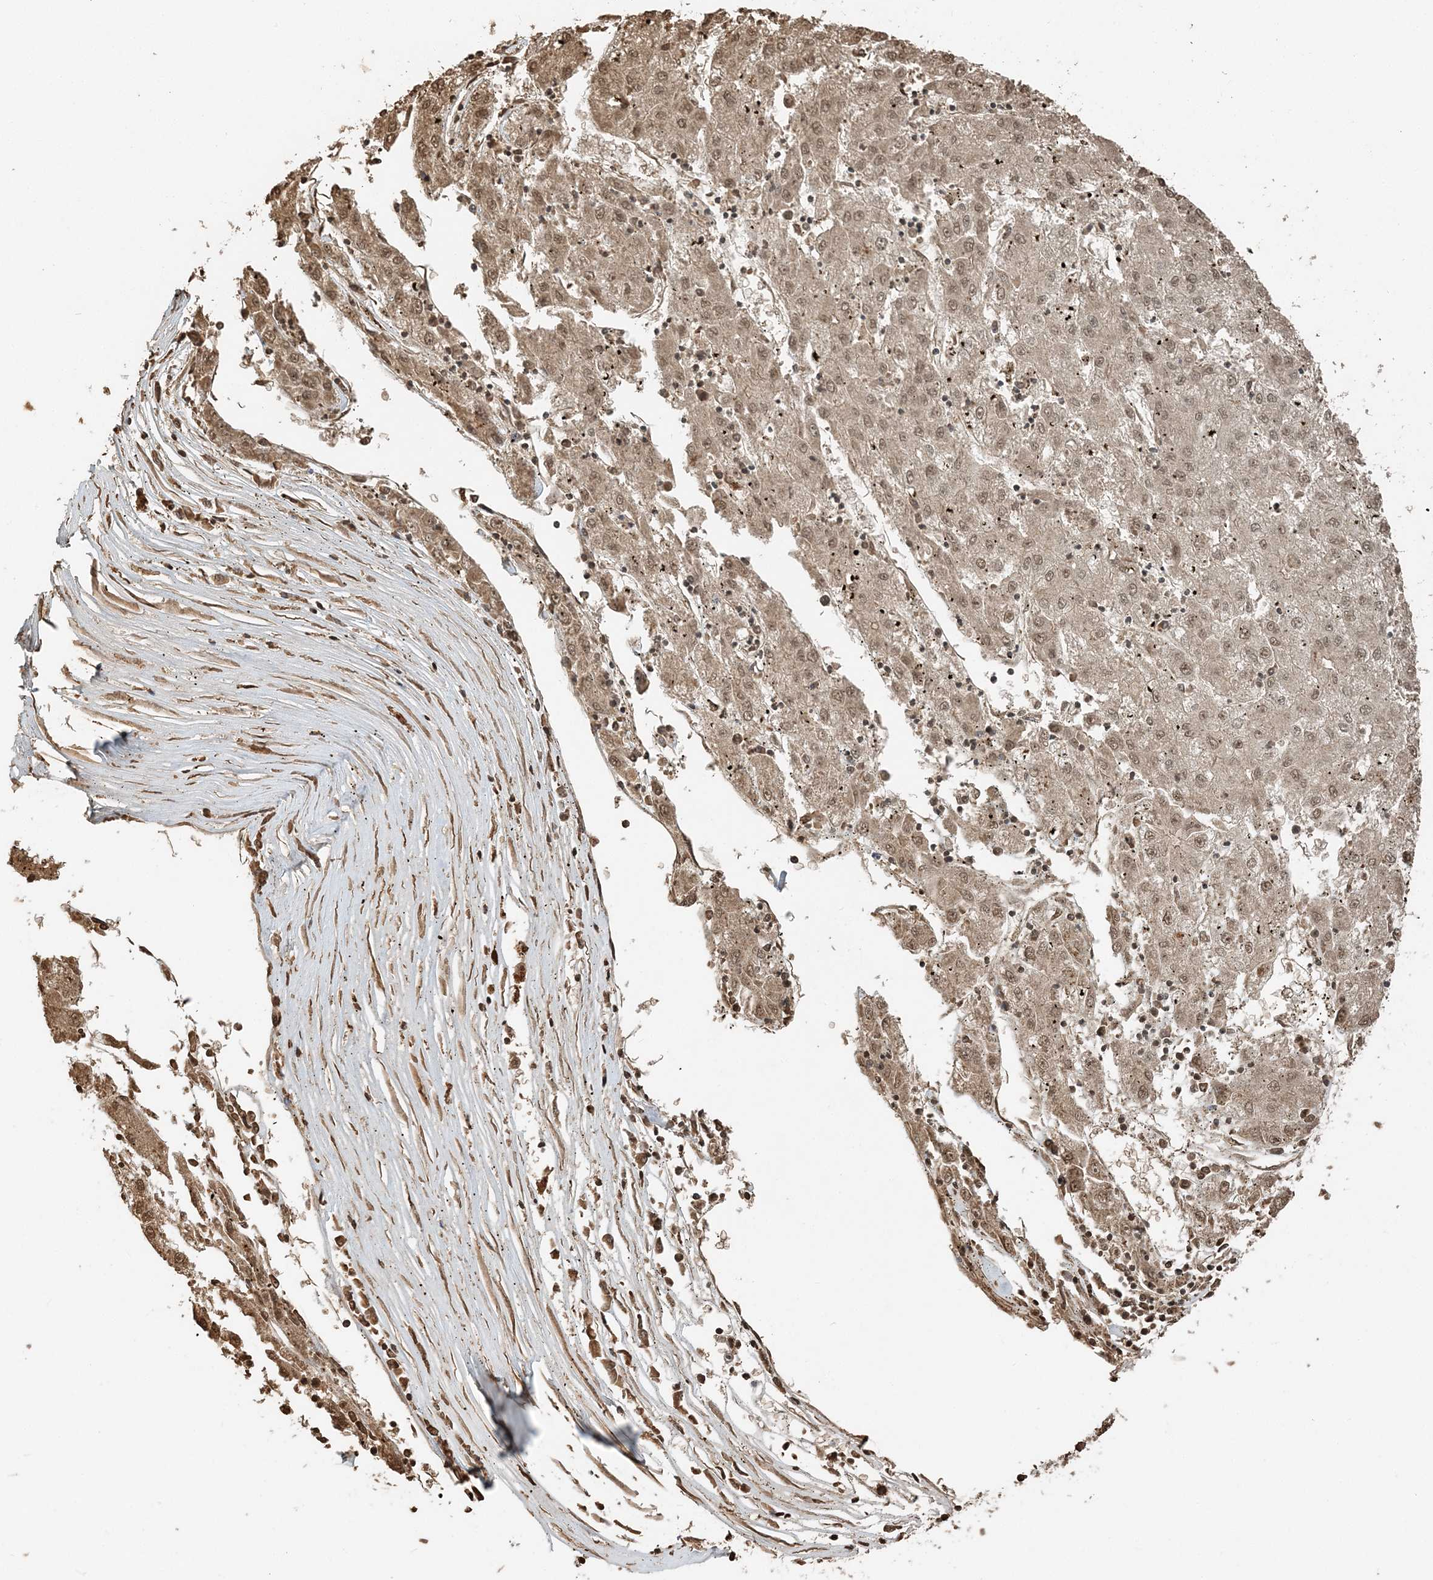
{"staining": {"intensity": "moderate", "quantity": ">75%", "location": "cytoplasmic/membranous,nuclear"}, "tissue": "liver cancer", "cell_type": "Tumor cells", "image_type": "cancer", "snomed": [{"axis": "morphology", "description": "Carcinoma, Hepatocellular, NOS"}, {"axis": "topography", "description": "Liver"}], "caption": "Human liver cancer (hepatocellular carcinoma) stained with a brown dye demonstrates moderate cytoplasmic/membranous and nuclear positive positivity in approximately >75% of tumor cells.", "gene": "ARHGAP35", "patient": {"sex": "male", "age": 72}}